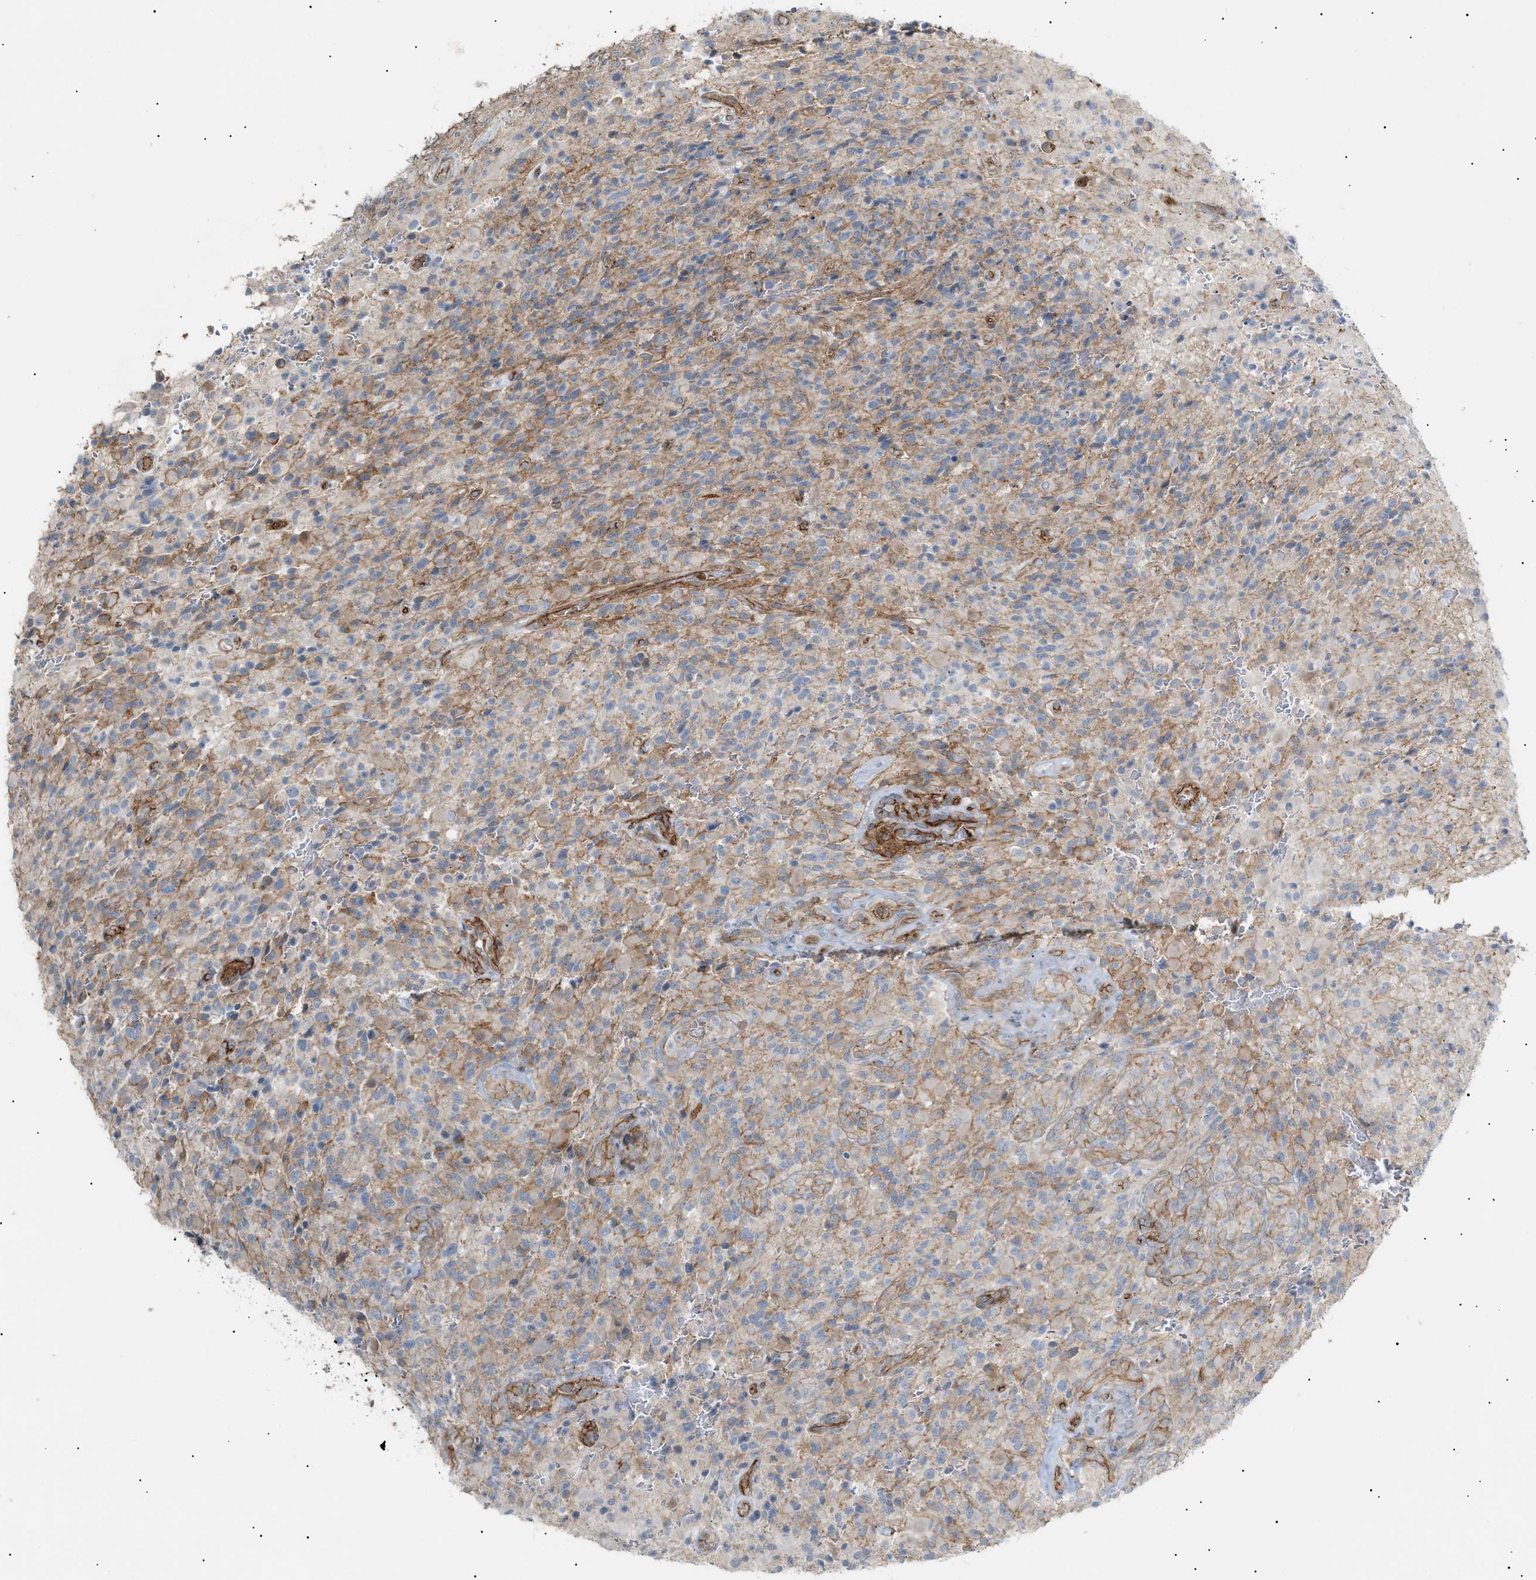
{"staining": {"intensity": "weak", "quantity": "<25%", "location": "cytoplasmic/membranous"}, "tissue": "glioma", "cell_type": "Tumor cells", "image_type": "cancer", "snomed": [{"axis": "morphology", "description": "Glioma, malignant, High grade"}, {"axis": "topography", "description": "Brain"}], "caption": "The micrograph shows no significant staining in tumor cells of glioma.", "gene": "ZFHX2", "patient": {"sex": "male", "age": 71}}